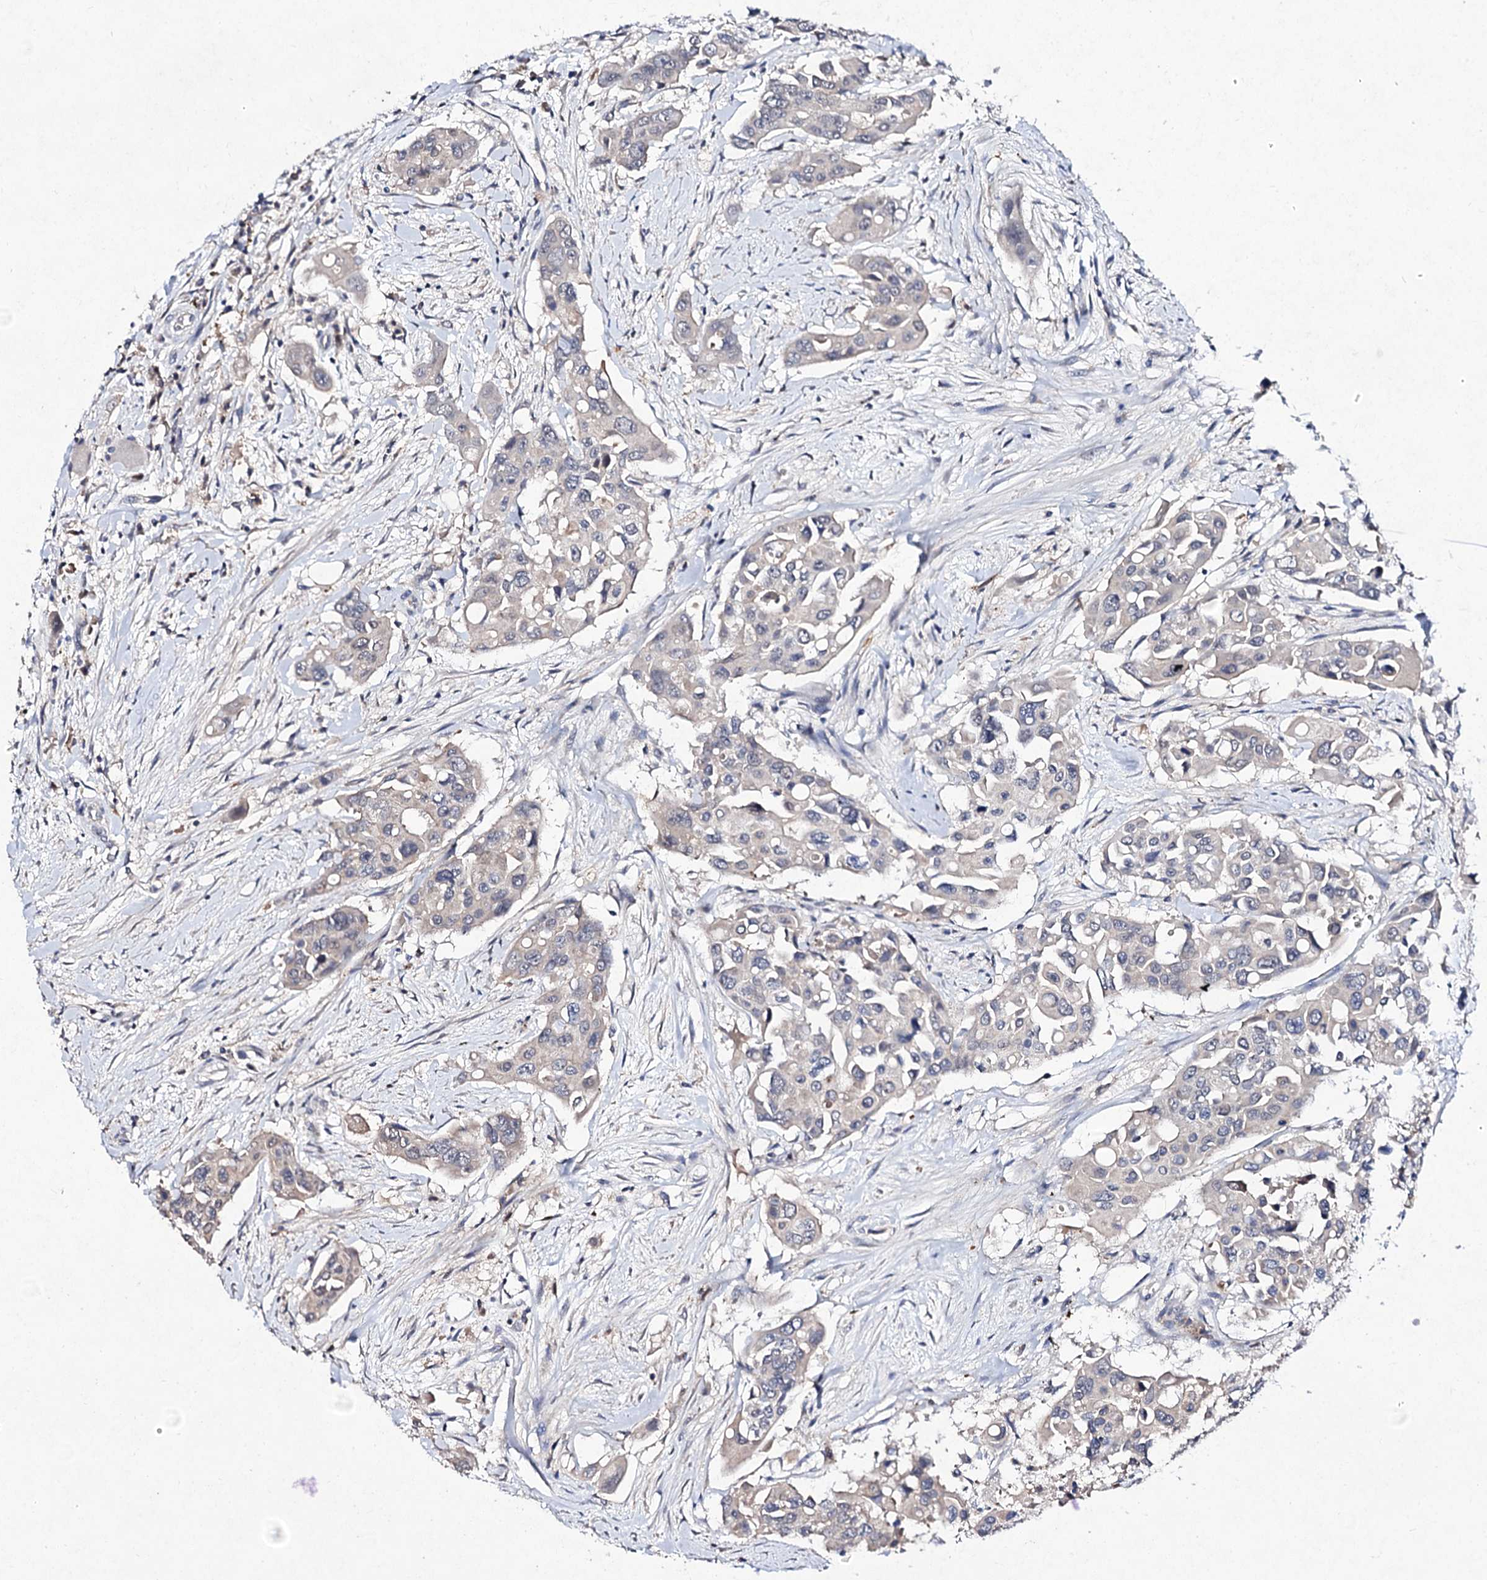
{"staining": {"intensity": "negative", "quantity": "none", "location": "none"}, "tissue": "colorectal cancer", "cell_type": "Tumor cells", "image_type": "cancer", "snomed": [{"axis": "morphology", "description": "Adenocarcinoma, NOS"}, {"axis": "topography", "description": "Colon"}], "caption": "This is an immunohistochemistry histopathology image of human colorectal cancer (adenocarcinoma). There is no staining in tumor cells.", "gene": "ACTR6", "patient": {"sex": "male", "age": 77}}